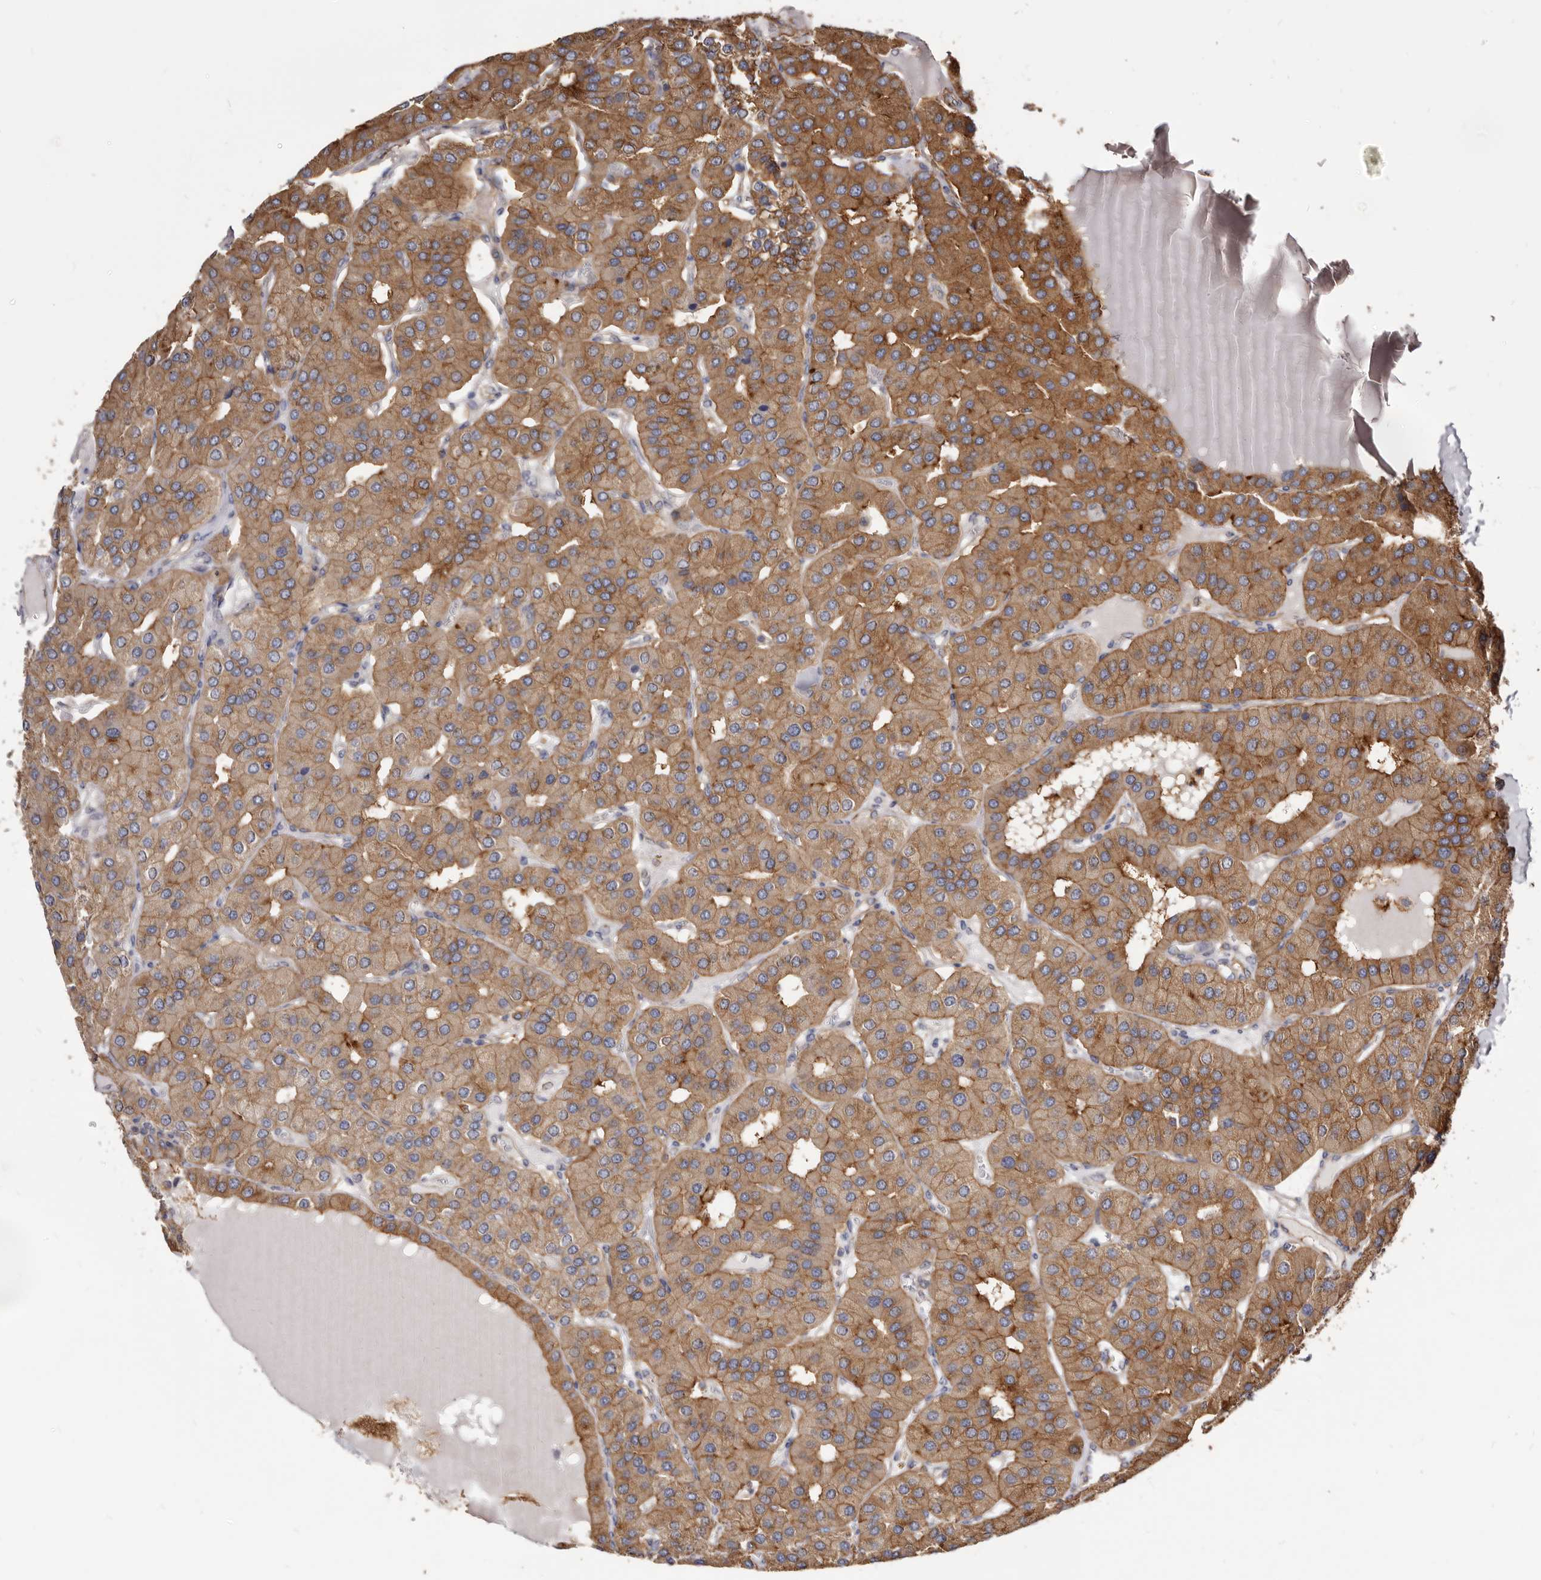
{"staining": {"intensity": "moderate", "quantity": ">75%", "location": "cytoplasmic/membranous"}, "tissue": "parathyroid gland", "cell_type": "Glandular cells", "image_type": "normal", "snomed": [{"axis": "morphology", "description": "Normal tissue, NOS"}, {"axis": "morphology", "description": "Adenoma, NOS"}, {"axis": "topography", "description": "Parathyroid gland"}], "caption": "A high-resolution image shows immunohistochemistry (IHC) staining of benign parathyroid gland, which exhibits moderate cytoplasmic/membranous staining in approximately >75% of glandular cells.", "gene": "TPD52", "patient": {"sex": "female", "age": 86}}